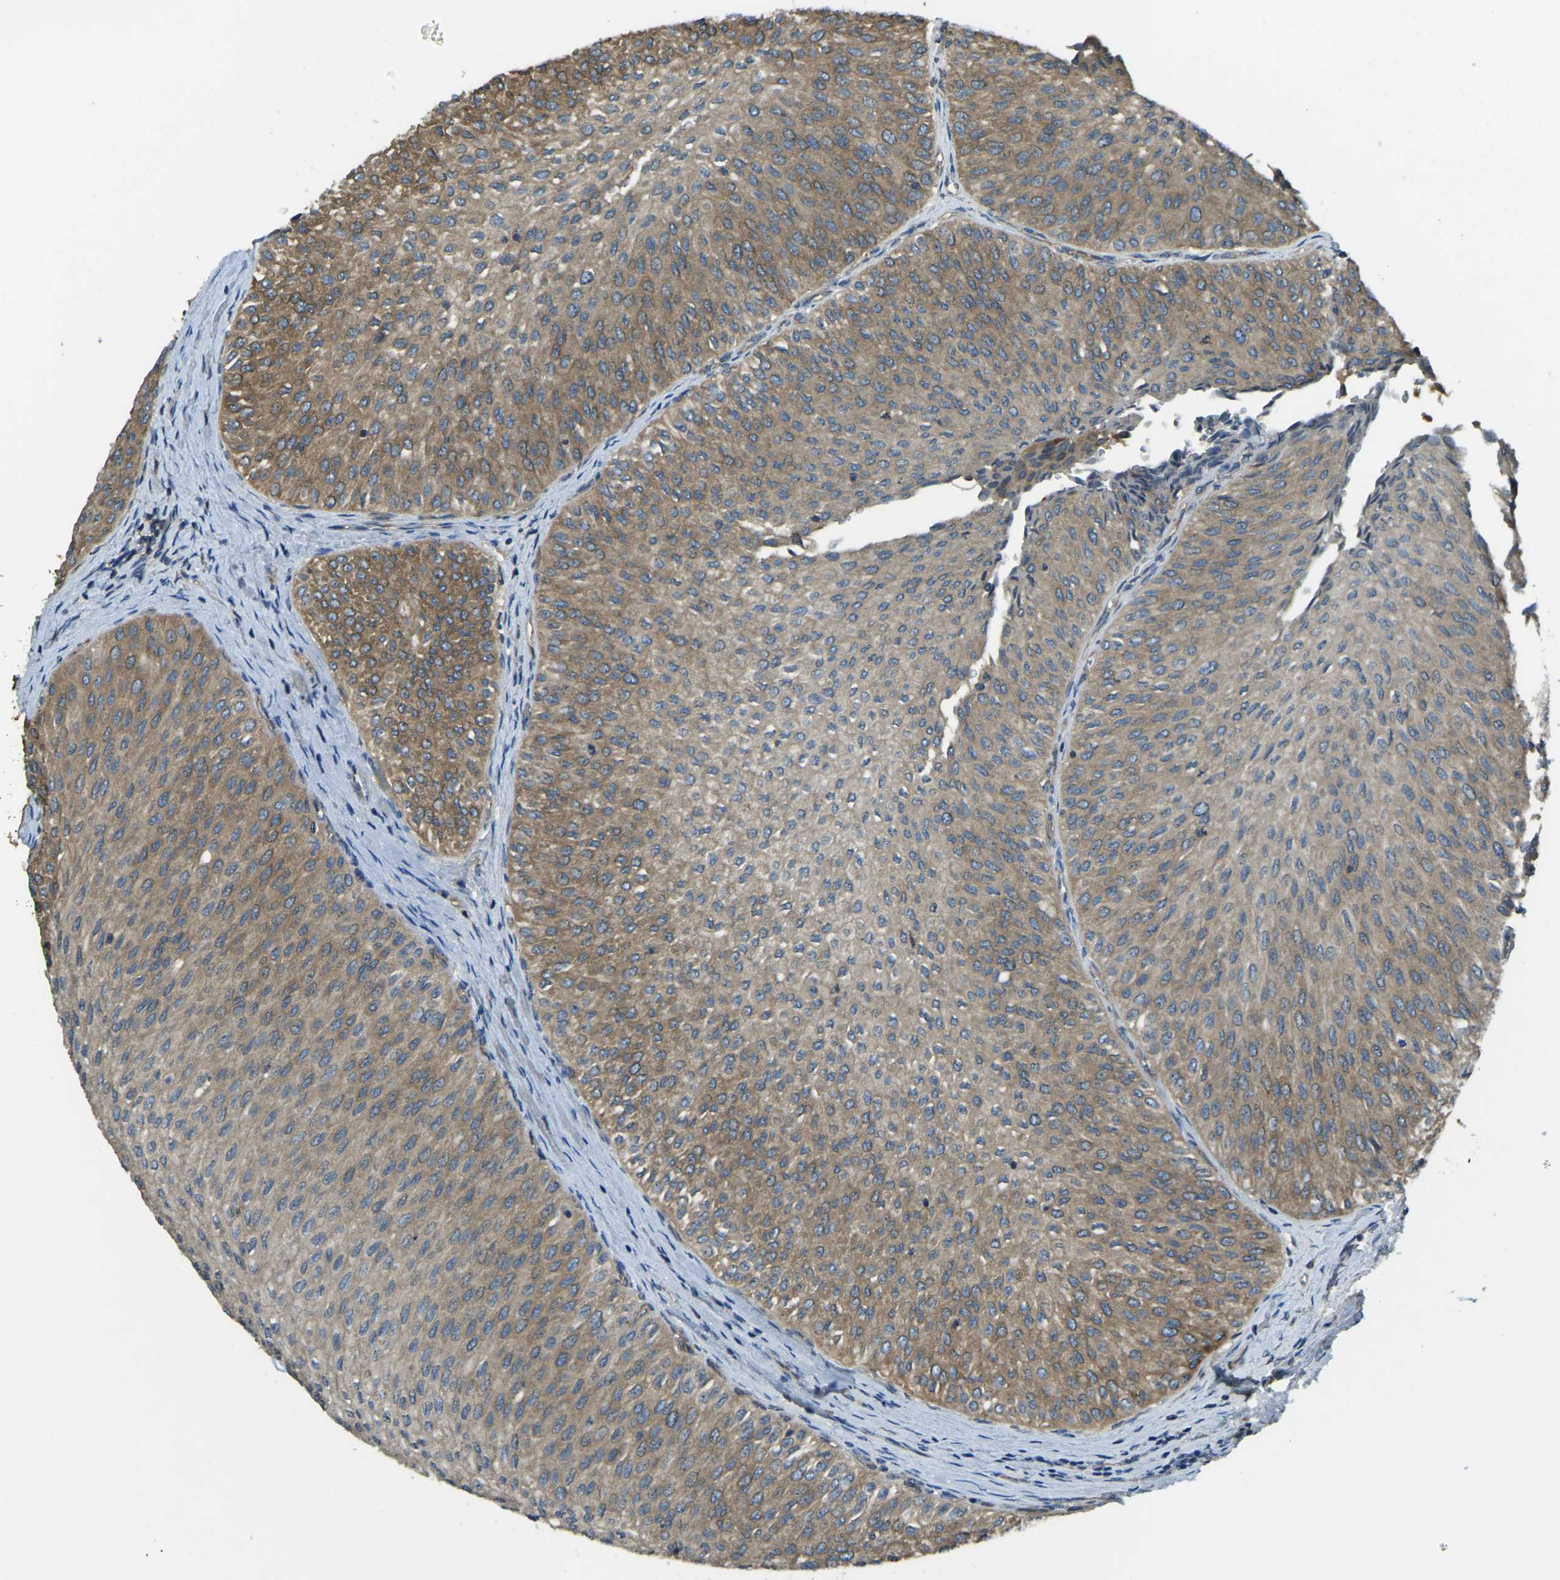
{"staining": {"intensity": "moderate", "quantity": ">75%", "location": "cytoplasmic/membranous"}, "tissue": "urothelial cancer", "cell_type": "Tumor cells", "image_type": "cancer", "snomed": [{"axis": "morphology", "description": "Urothelial carcinoma, Low grade"}, {"axis": "topography", "description": "Urinary bladder"}], "caption": "Immunohistochemical staining of urothelial carcinoma (low-grade) reveals medium levels of moderate cytoplasmic/membranous protein expression in about >75% of tumor cells.", "gene": "AIMP1", "patient": {"sex": "male", "age": 78}}